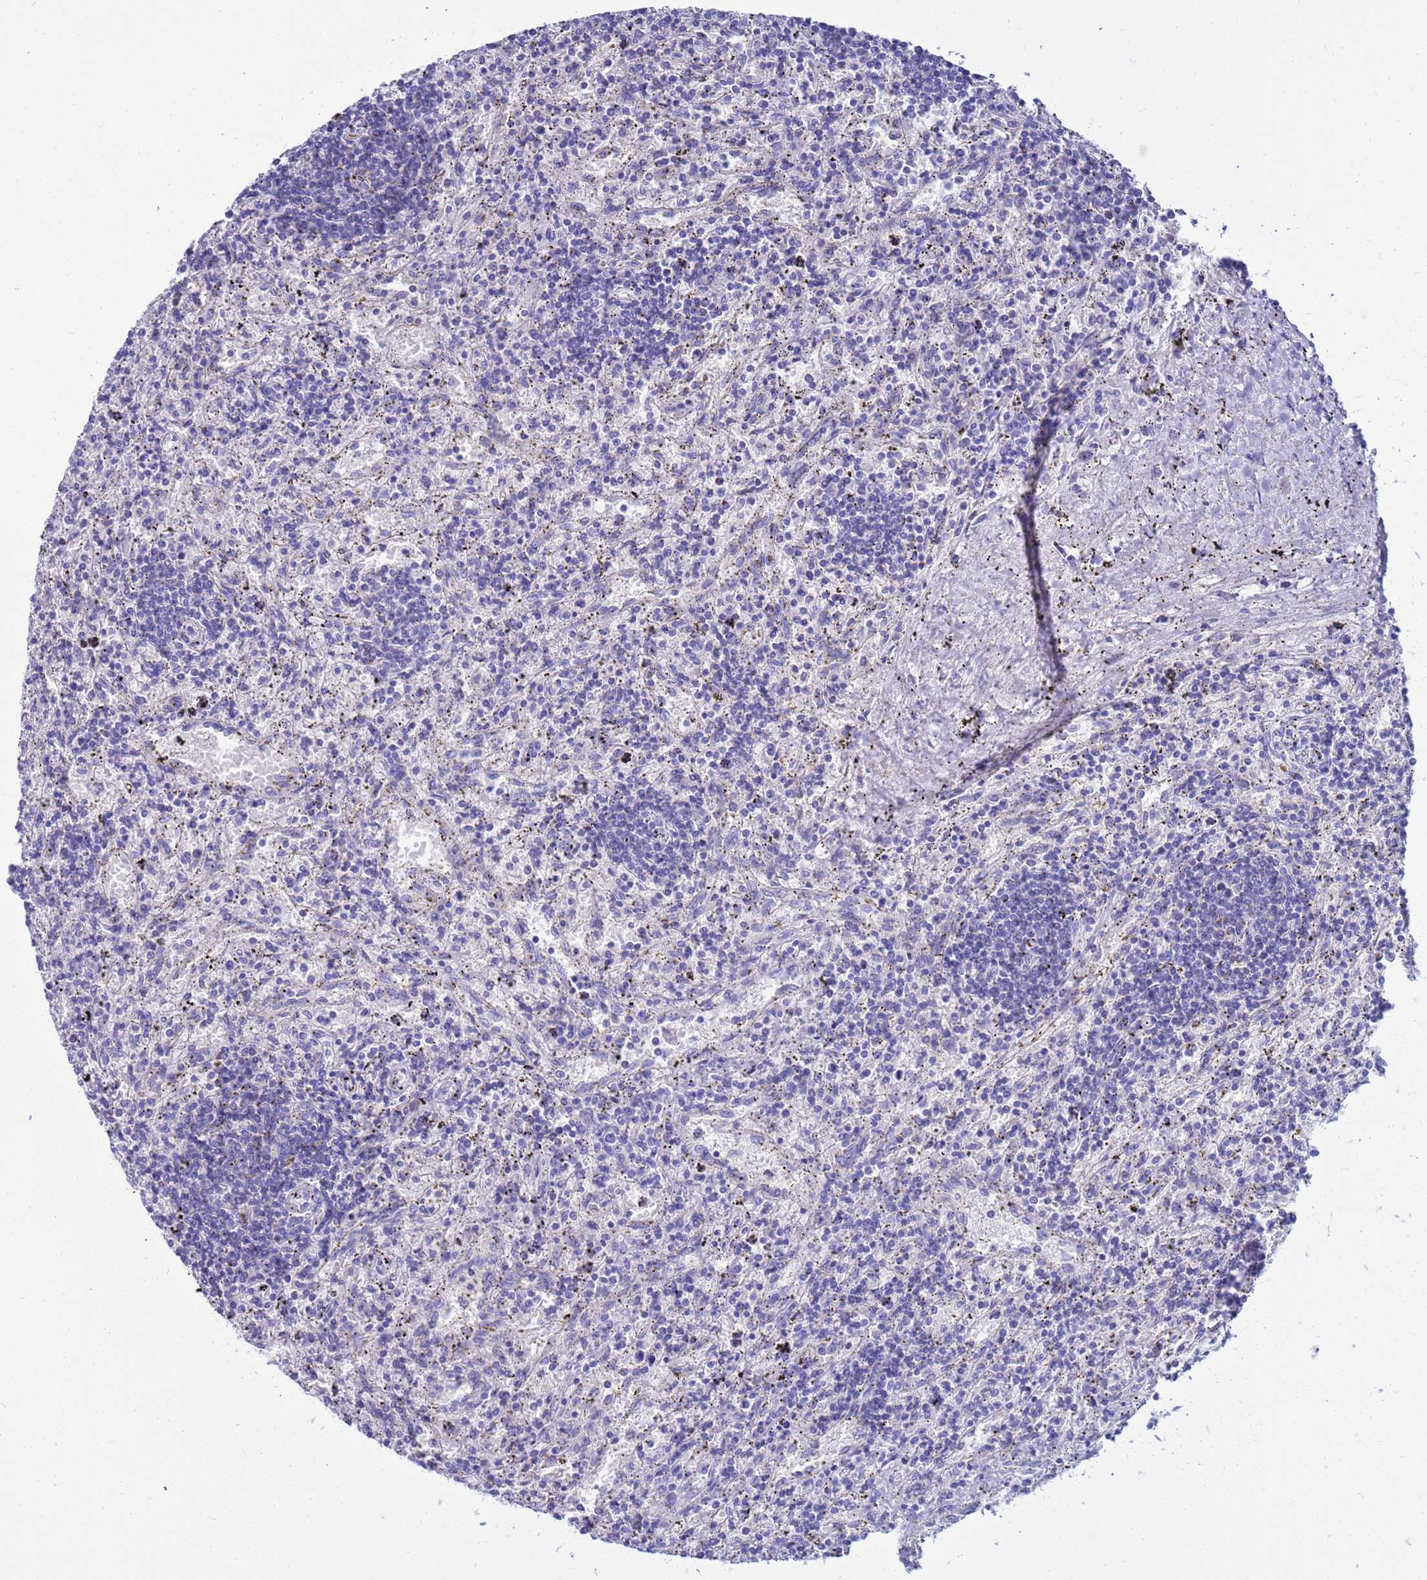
{"staining": {"intensity": "negative", "quantity": "none", "location": "none"}, "tissue": "lymphoma", "cell_type": "Tumor cells", "image_type": "cancer", "snomed": [{"axis": "morphology", "description": "Malignant lymphoma, non-Hodgkin's type, Low grade"}, {"axis": "topography", "description": "Spleen"}], "caption": "DAB immunohistochemical staining of lymphoma displays no significant staining in tumor cells.", "gene": "SYCN", "patient": {"sex": "male", "age": 76}}